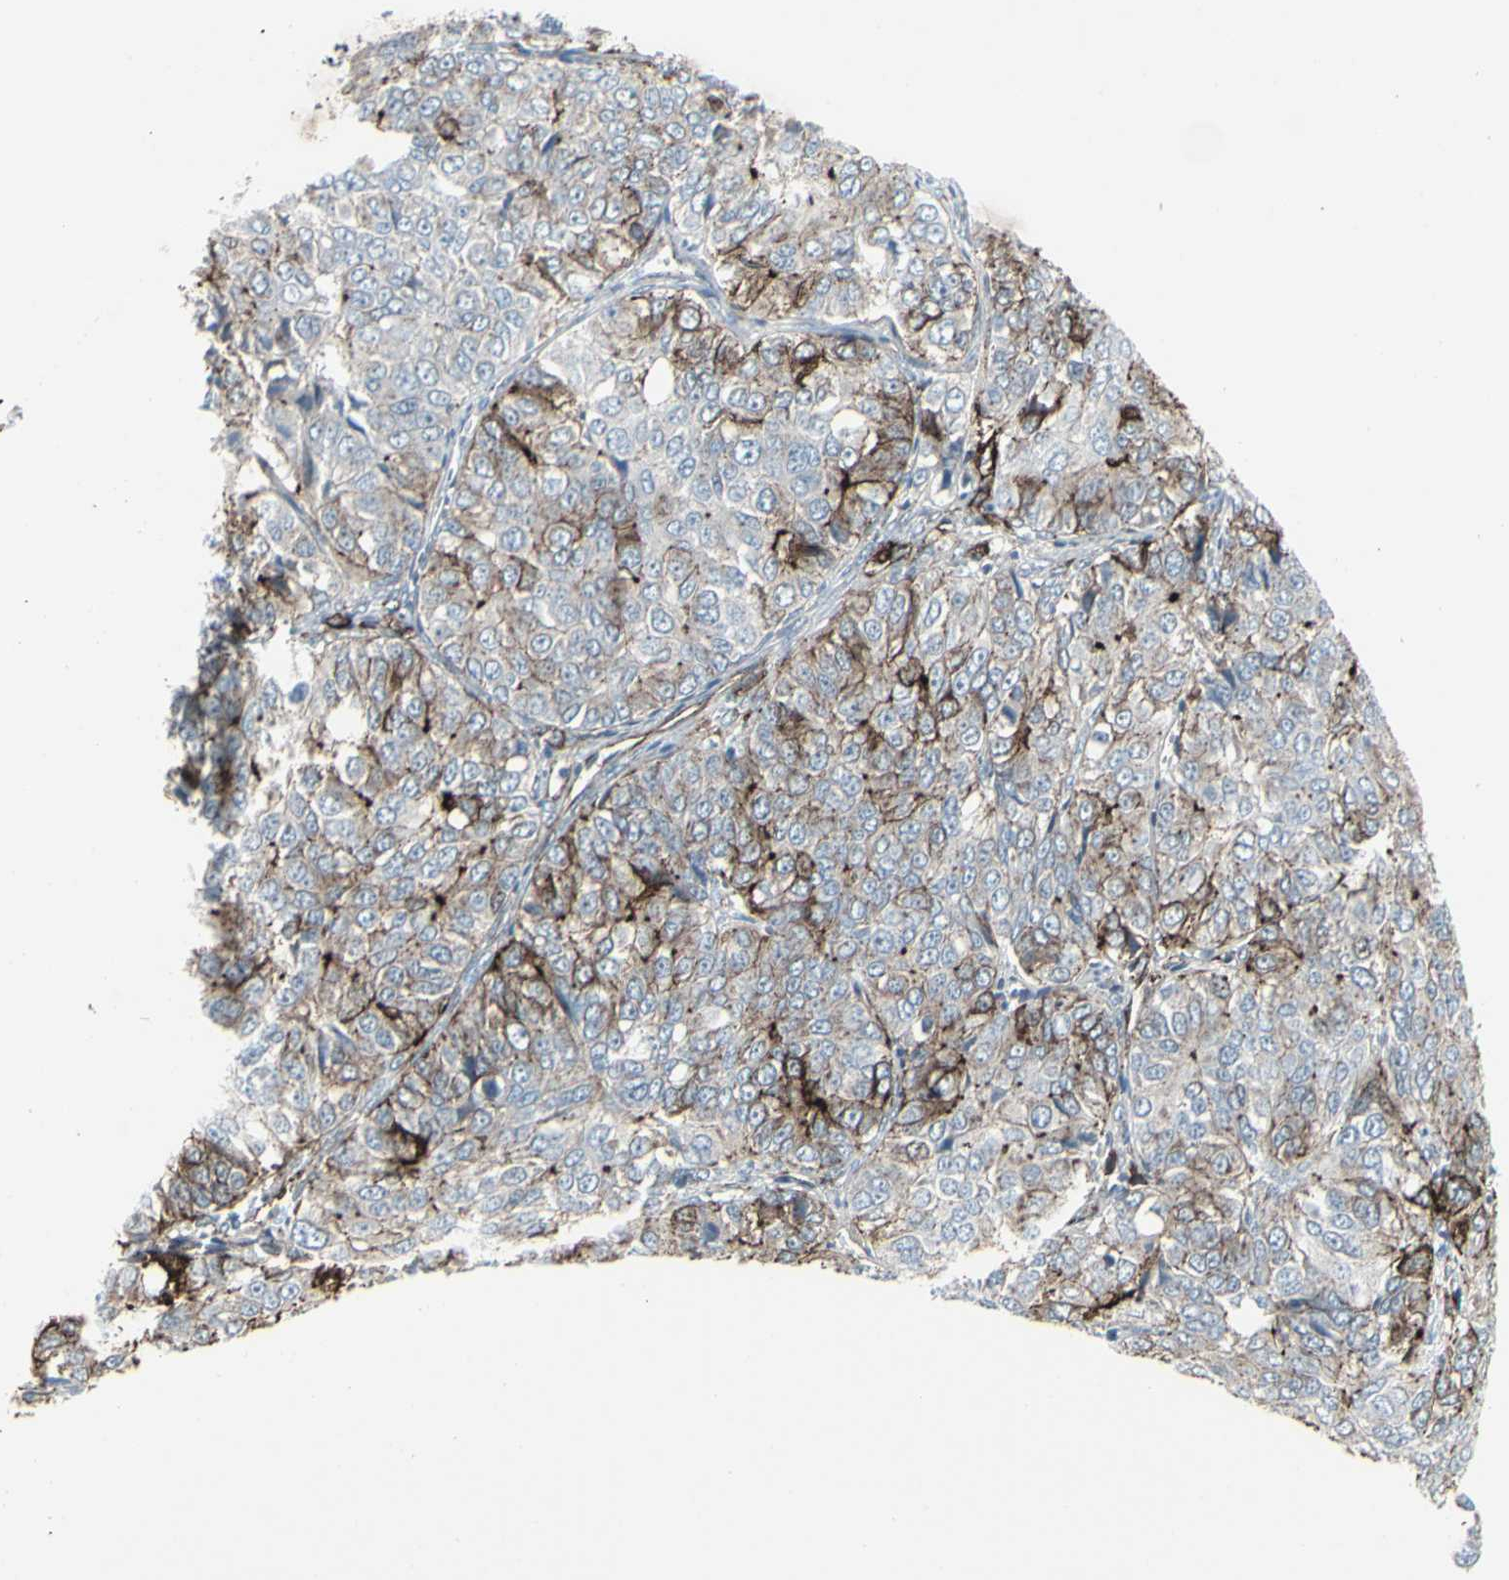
{"staining": {"intensity": "moderate", "quantity": "<25%", "location": "cytoplasmic/membranous"}, "tissue": "ovarian cancer", "cell_type": "Tumor cells", "image_type": "cancer", "snomed": [{"axis": "morphology", "description": "Carcinoma, endometroid"}, {"axis": "topography", "description": "Ovary"}], "caption": "Ovarian cancer stained with DAB immunohistochemistry (IHC) displays low levels of moderate cytoplasmic/membranous positivity in approximately <25% of tumor cells.", "gene": "GJA1", "patient": {"sex": "female", "age": 51}}